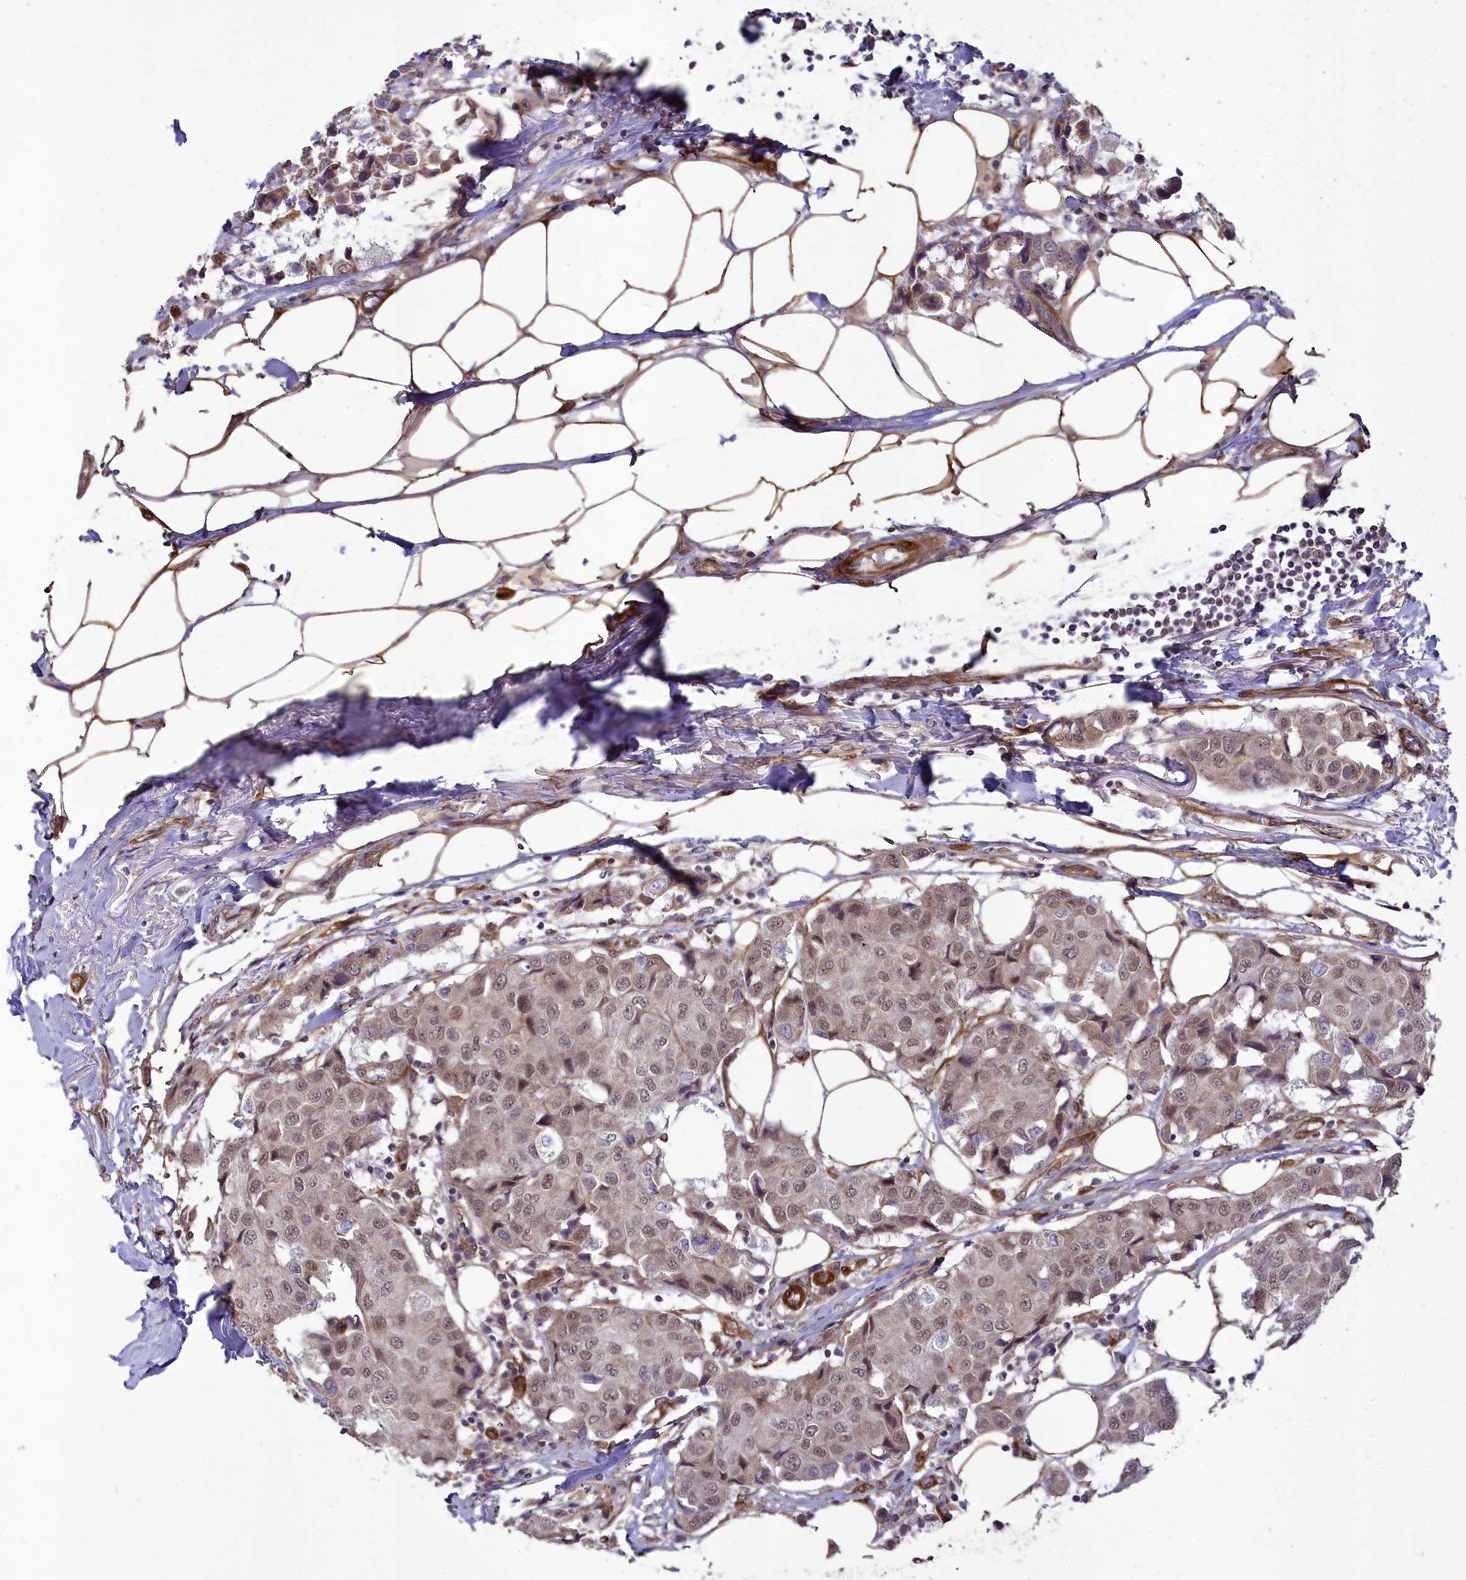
{"staining": {"intensity": "weak", "quantity": ">75%", "location": "nuclear"}, "tissue": "breast cancer", "cell_type": "Tumor cells", "image_type": "cancer", "snomed": [{"axis": "morphology", "description": "Duct carcinoma"}, {"axis": "topography", "description": "Breast"}], "caption": "Immunohistochemical staining of human breast intraductal carcinoma displays low levels of weak nuclear positivity in about >75% of tumor cells. (DAB (3,3'-diaminobenzidine) = brown stain, brightfield microscopy at high magnification).", "gene": "TNS1", "patient": {"sex": "female", "age": 80}}